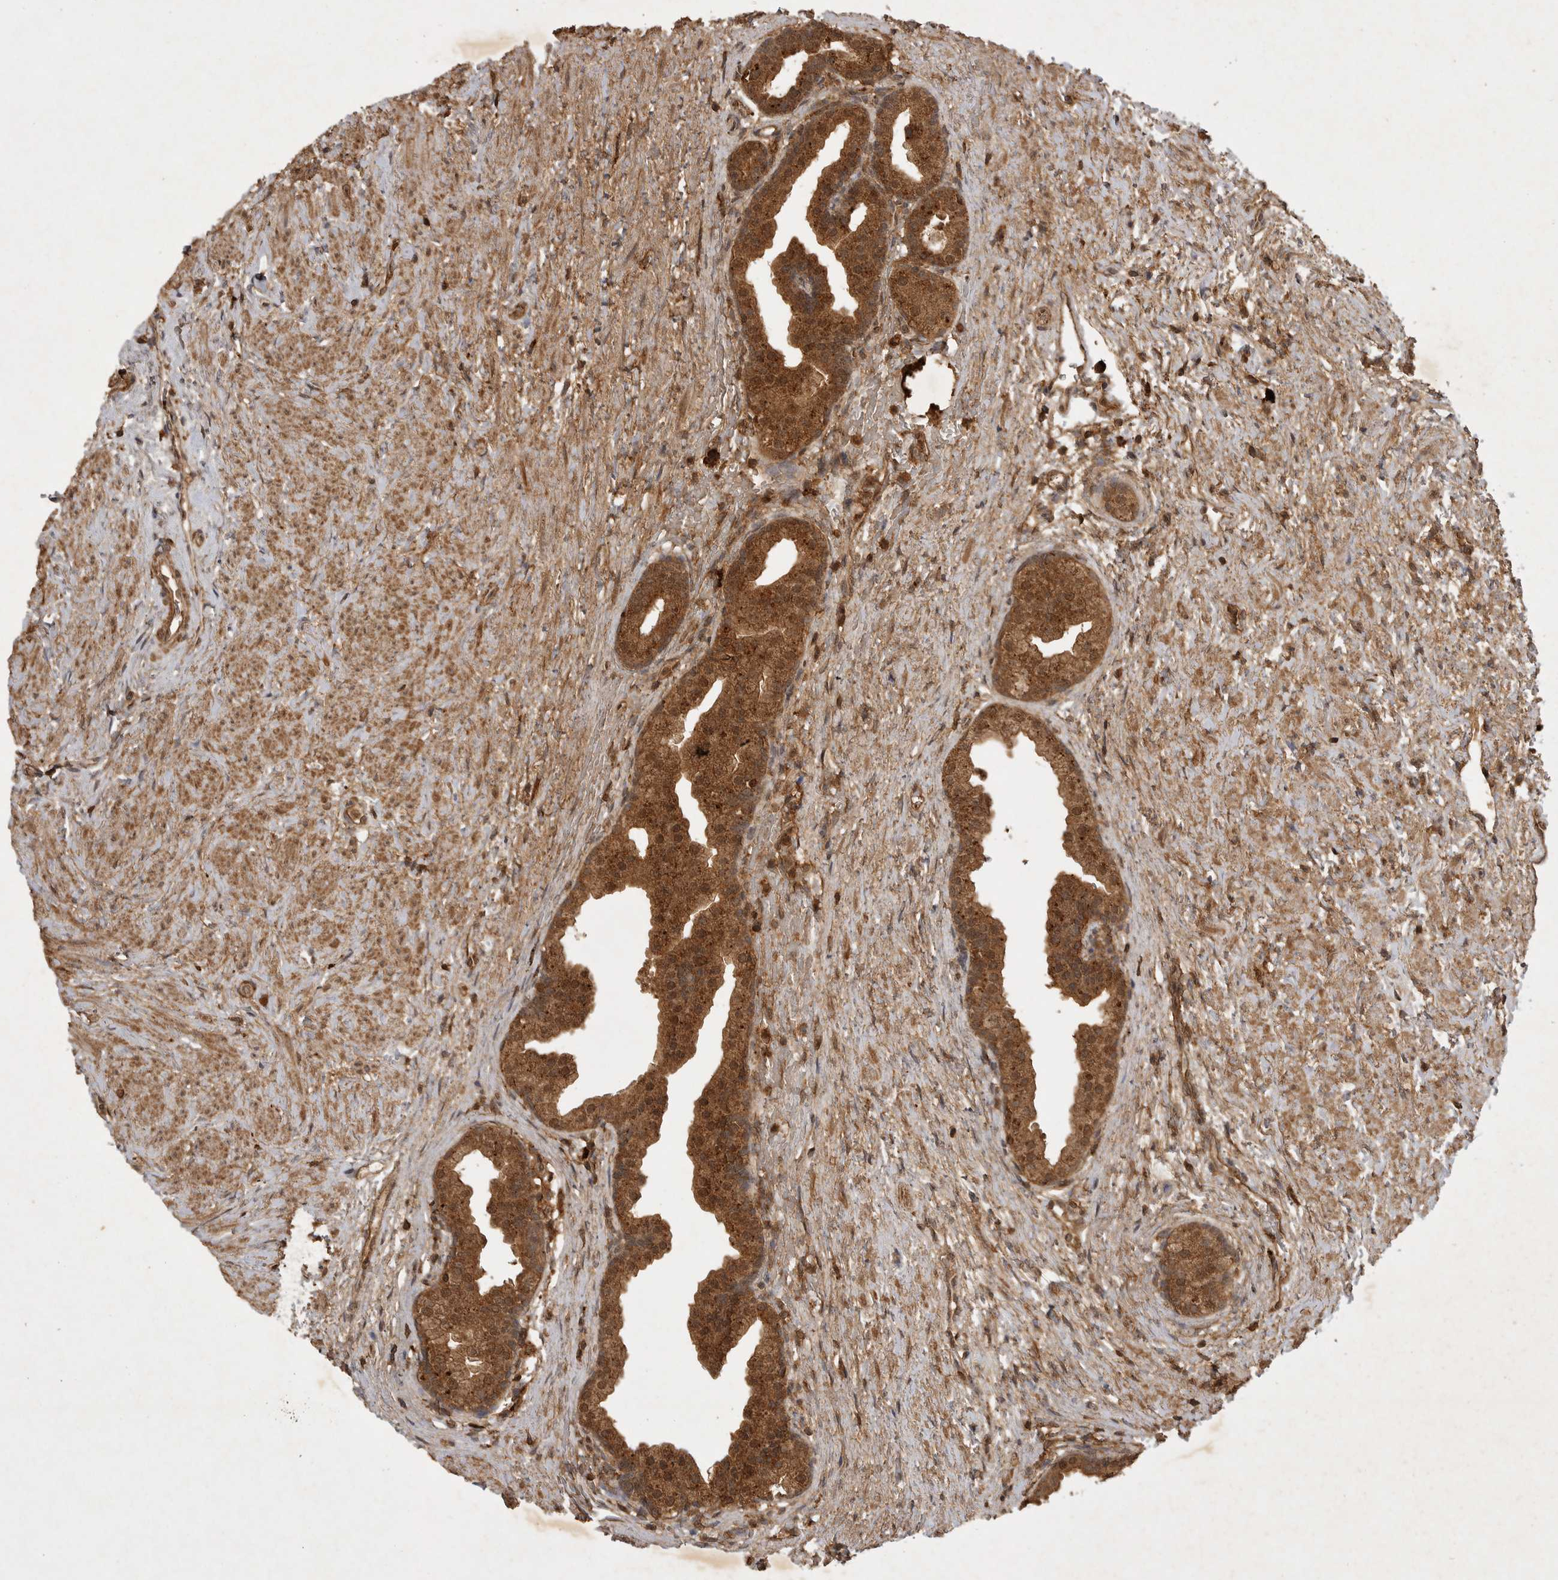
{"staining": {"intensity": "moderate", "quantity": ">75%", "location": "cytoplasmic/membranous,nuclear"}, "tissue": "prostate", "cell_type": "Glandular cells", "image_type": "normal", "snomed": [{"axis": "morphology", "description": "Normal tissue, NOS"}, {"axis": "topography", "description": "Prostate"}], "caption": "Glandular cells demonstrate moderate cytoplasmic/membranous,nuclear staining in approximately >75% of cells in unremarkable prostate.", "gene": "ICOSLG", "patient": {"sex": "male", "age": 48}}